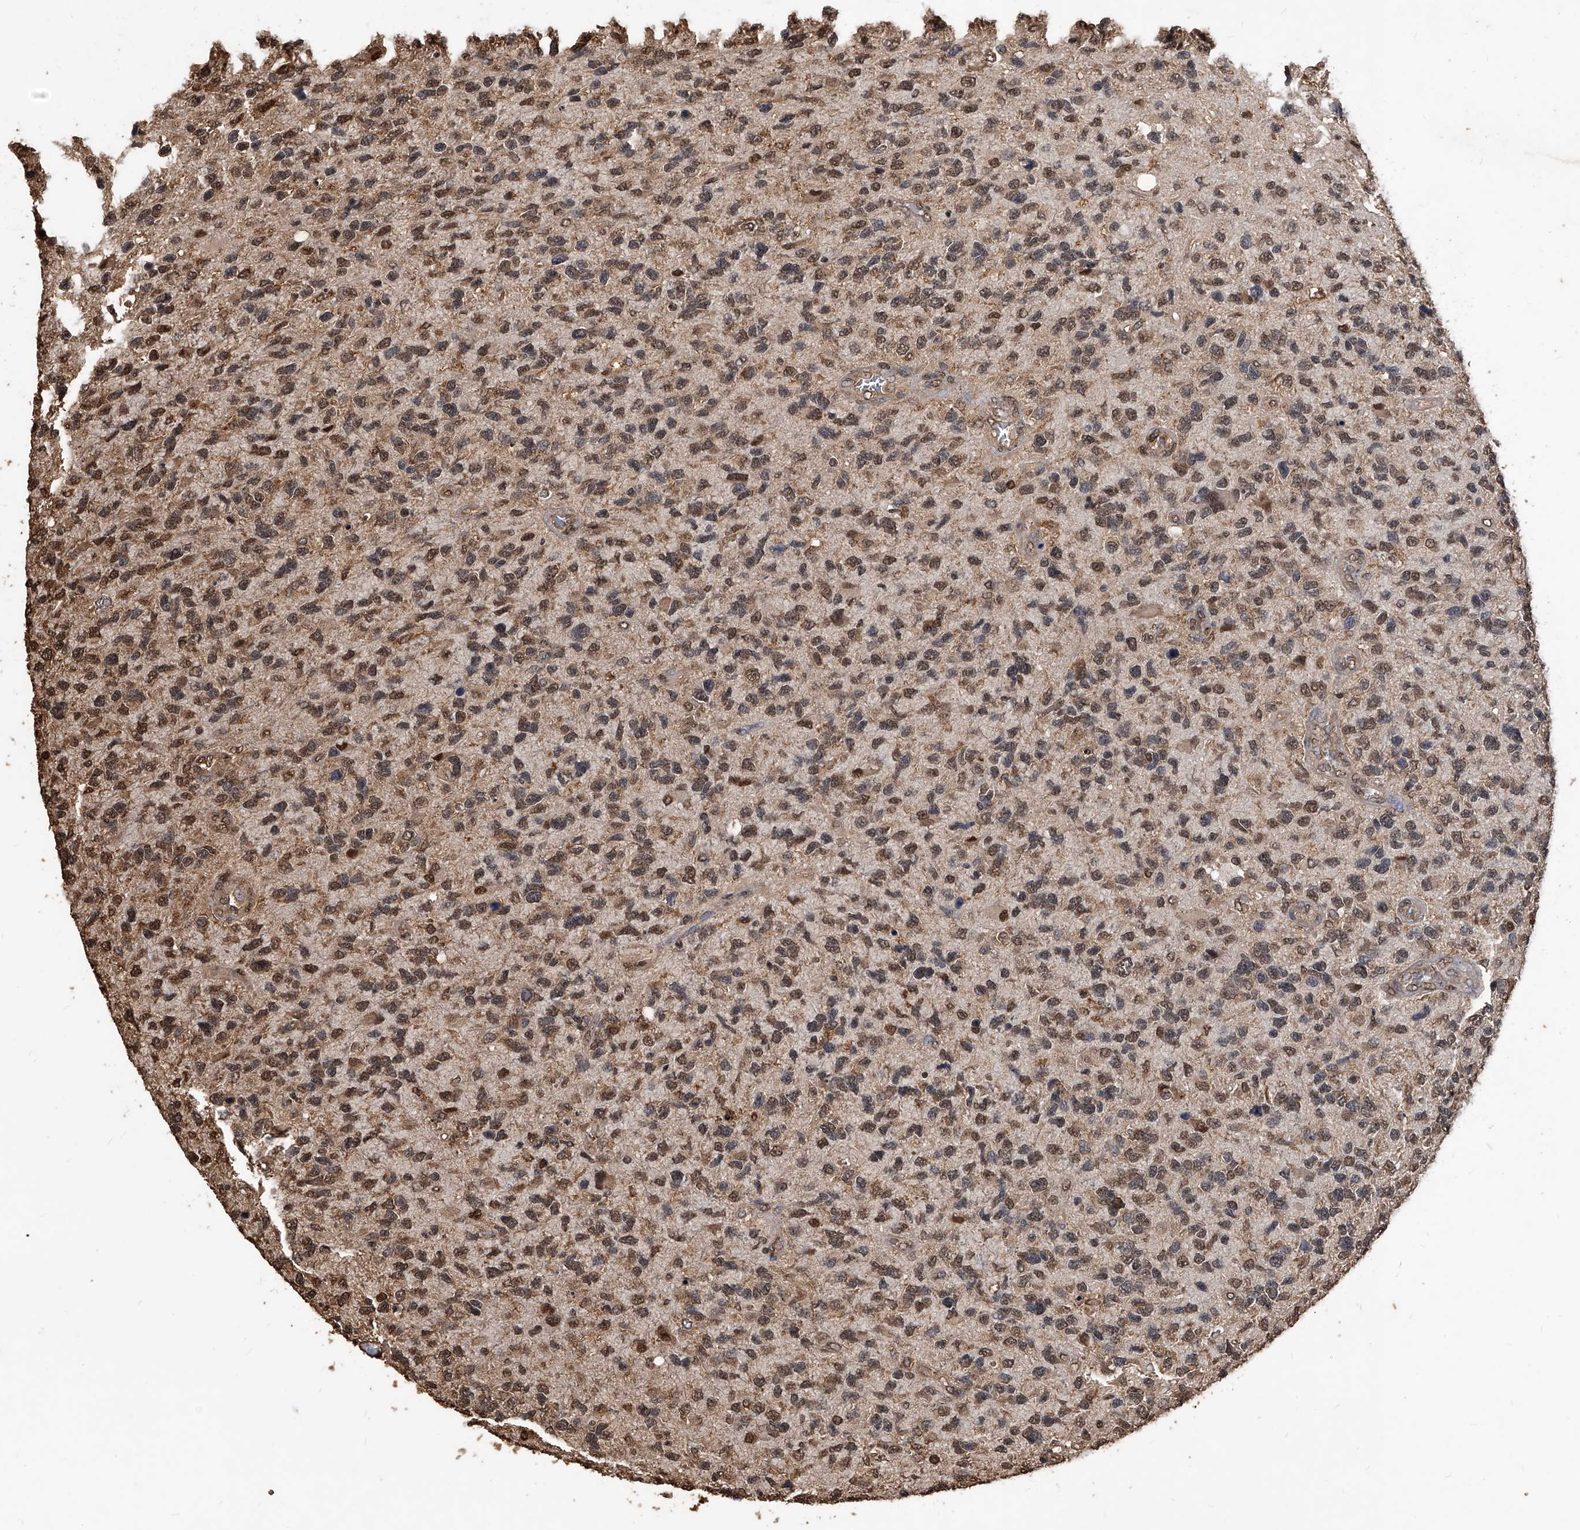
{"staining": {"intensity": "moderate", "quantity": ">75%", "location": "cytoplasmic/membranous,nuclear"}, "tissue": "glioma", "cell_type": "Tumor cells", "image_type": "cancer", "snomed": [{"axis": "morphology", "description": "Glioma, malignant, High grade"}, {"axis": "topography", "description": "Brain"}], "caption": "Tumor cells exhibit medium levels of moderate cytoplasmic/membranous and nuclear positivity in about >75% of cells in glioma.", "gene": "FBXL4", "patient": {"sex": "female", "age": 58}}